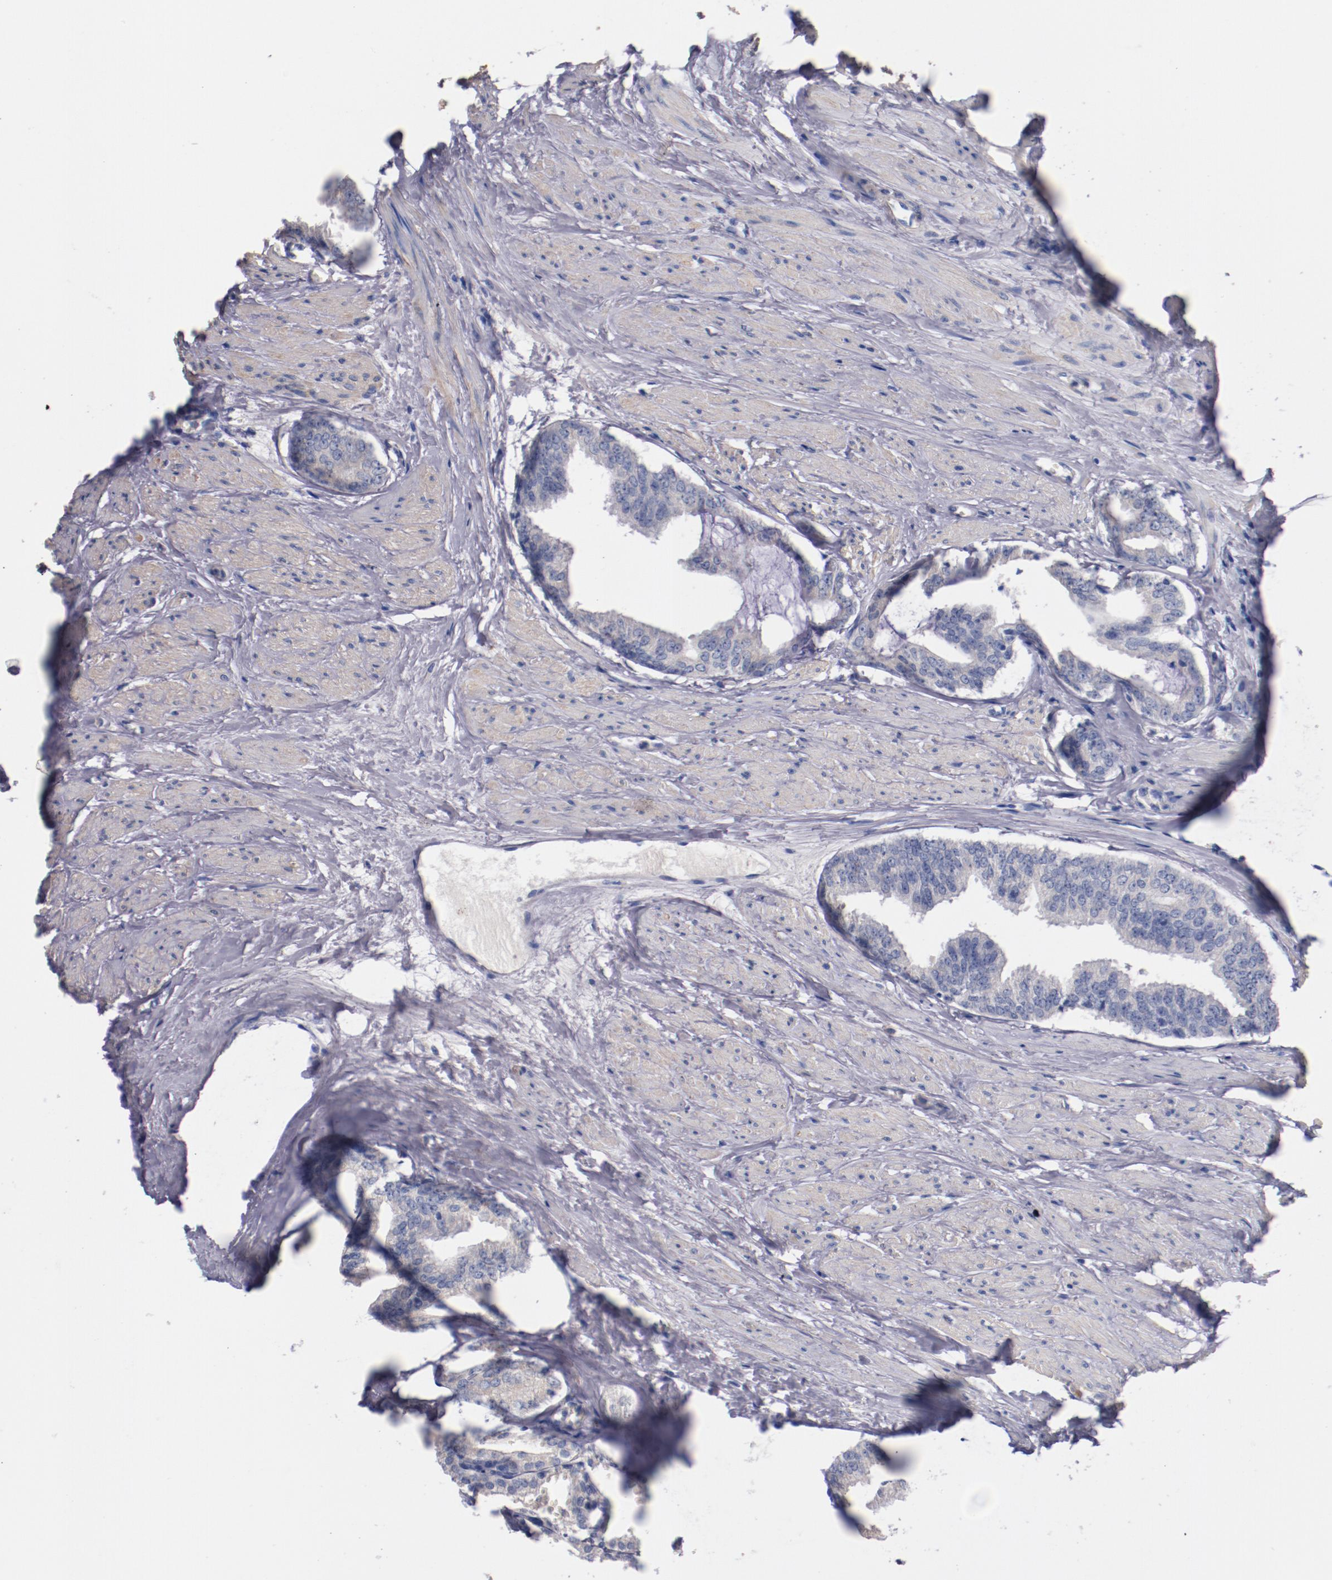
{"staining": {"intensity": "negative", "quantity": "none", "location": "none"}, "tissue": "prostate cancer", "cell_type": "Tumor cells", "image_type": "cancer", "snomed": [{"axis": "morphology", "description": "Adenocarcinoma, Medium grade"}, {"axis": "topography", "description": "Prostate"}], "caption": "Prostate cancer was stained to show a protein in brown. There is no significant positivity in tumor cells.", "gene": "CNTNAP2", "patient": {"sex": "male", "age": 79}}